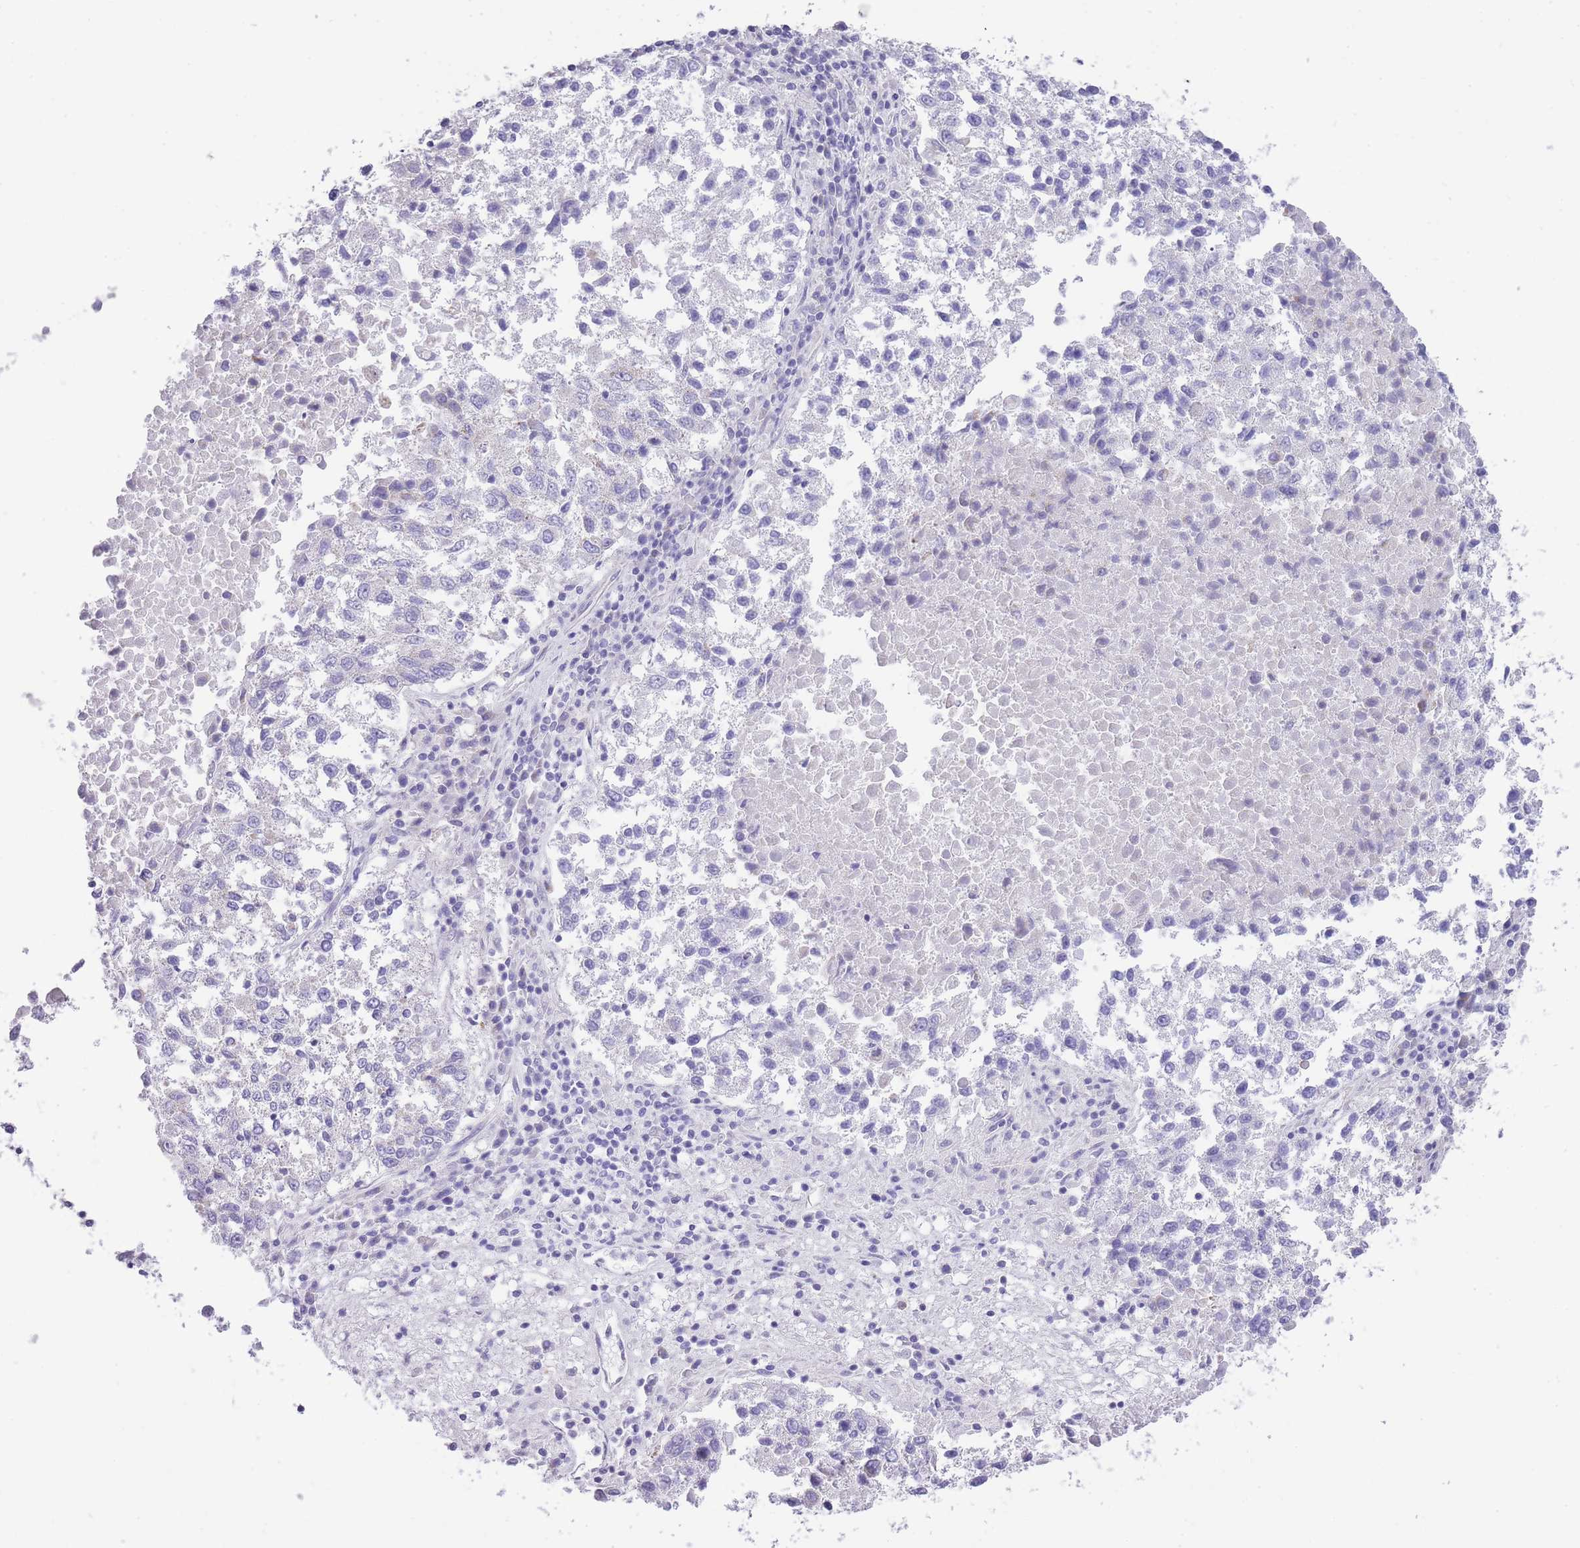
{"staining": {"intensity": "negative", "quantity": "none", "location": "none"}, "tissue": "lung cancer", "cell_type": "Tumor cells", "image_type": "cancer", "snomed": [{"axis": "morphology", "description": "Squamous cell carcinoma, NOS"}, {"axis": "topography", "description": "Lung"}], "caption": "Tumor cells show no significant expression in lung cancer.", "gene": "RHOU", "patient": {"sex": "male", "age": 73}}